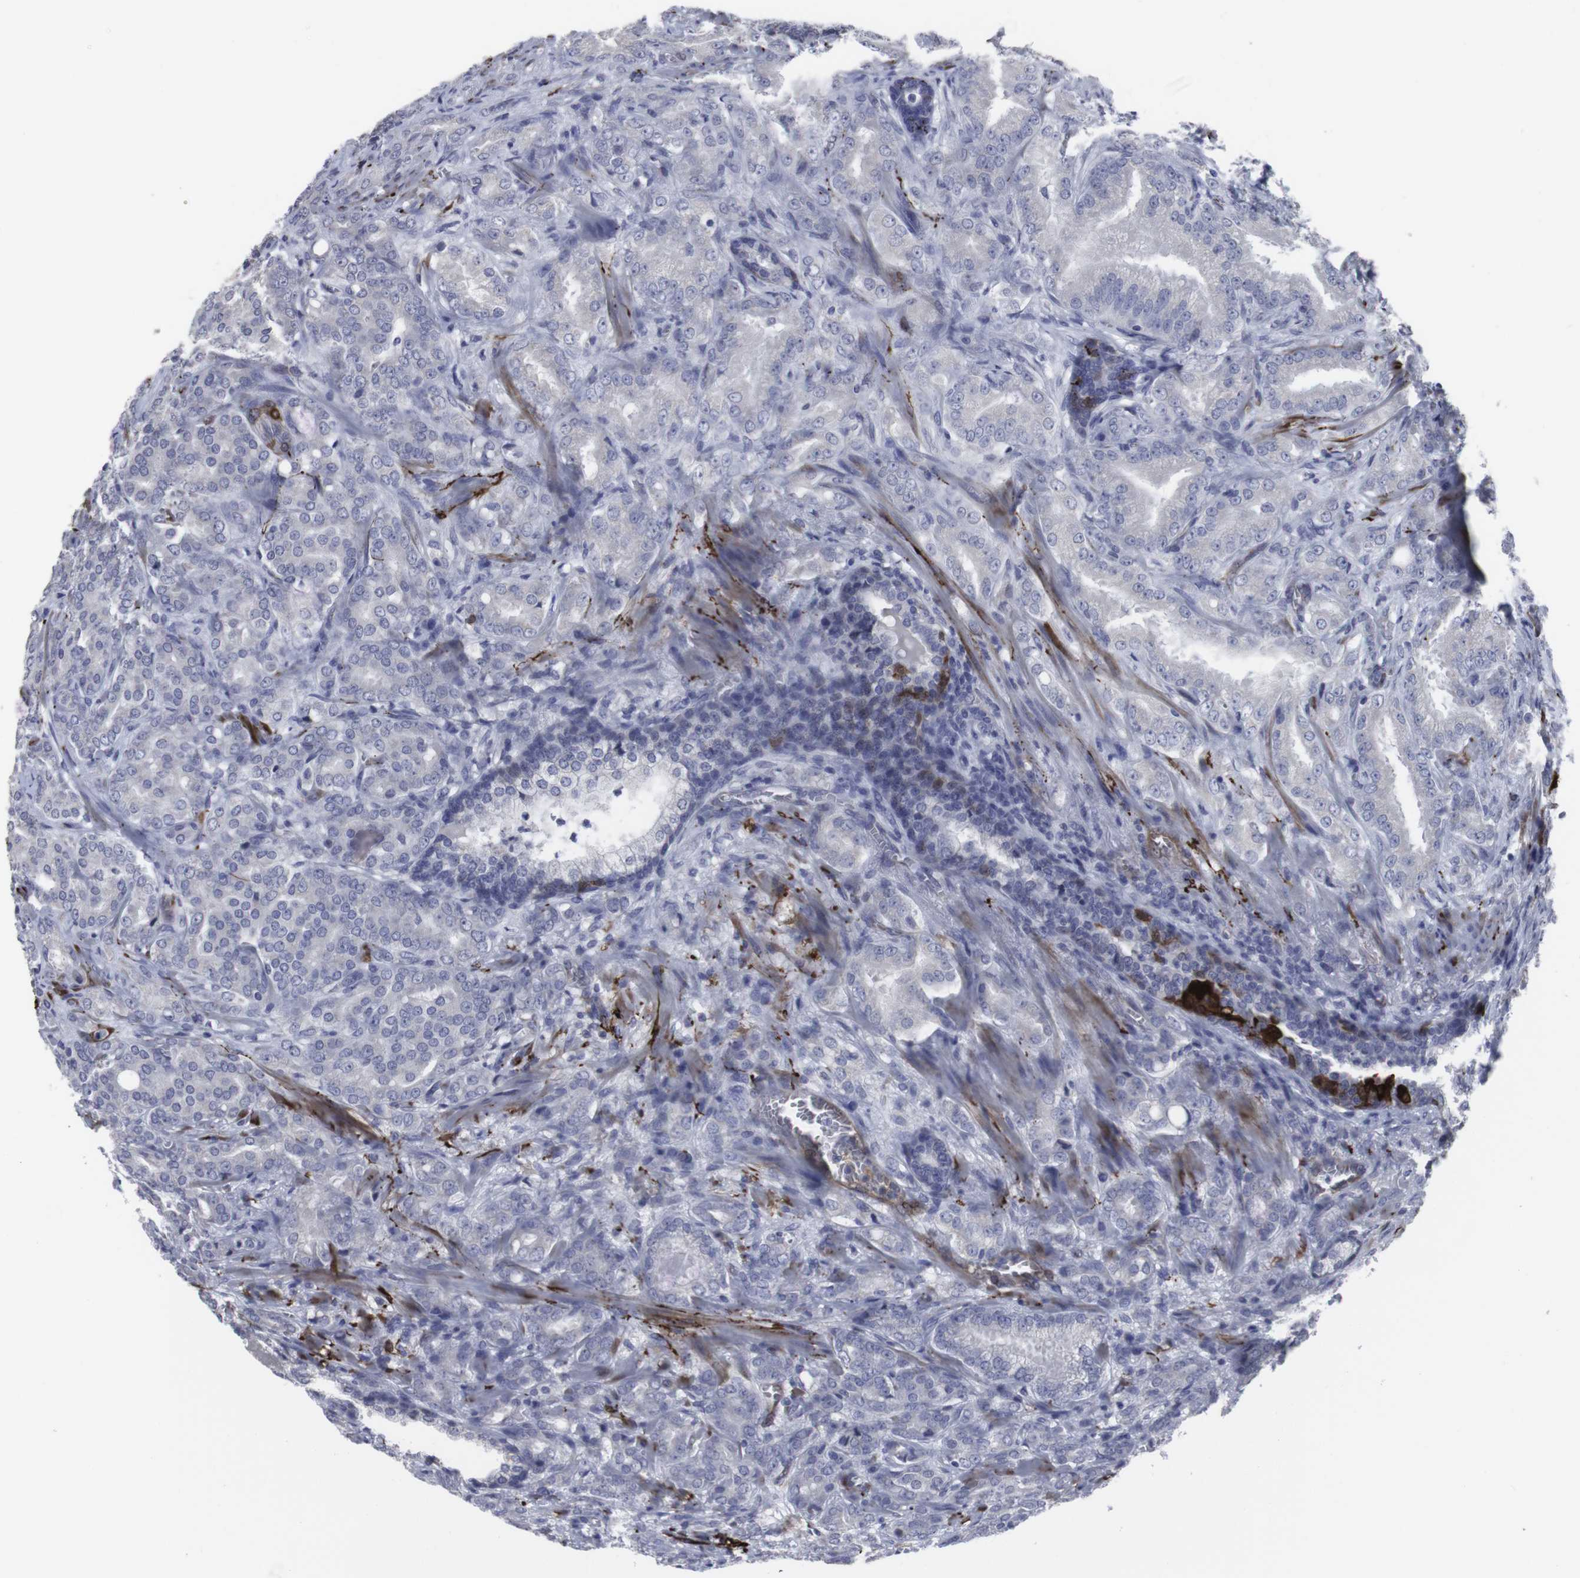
{"staining": {"intensity": "negative", "quantity": "none", "location": "none"}, "tissue": "prostate cancer", "cell_type": "Tumor cells", "image_type": "cancer", "snomed": [{"axis": "morphology", "description": "Adenocarcinoma, High grade"}, {"axis": "topography", "description": "Prostate"}], "caption": "Tumor cells show no significant staining in prostate cancer. The staining is performed using DAB (3,3'-diaminobenzidine) brown chromogen with nuclei counter-stained in using hematoxylin.", "gene": "SNCG", "patient": {"sex": "male", "age": 64}}